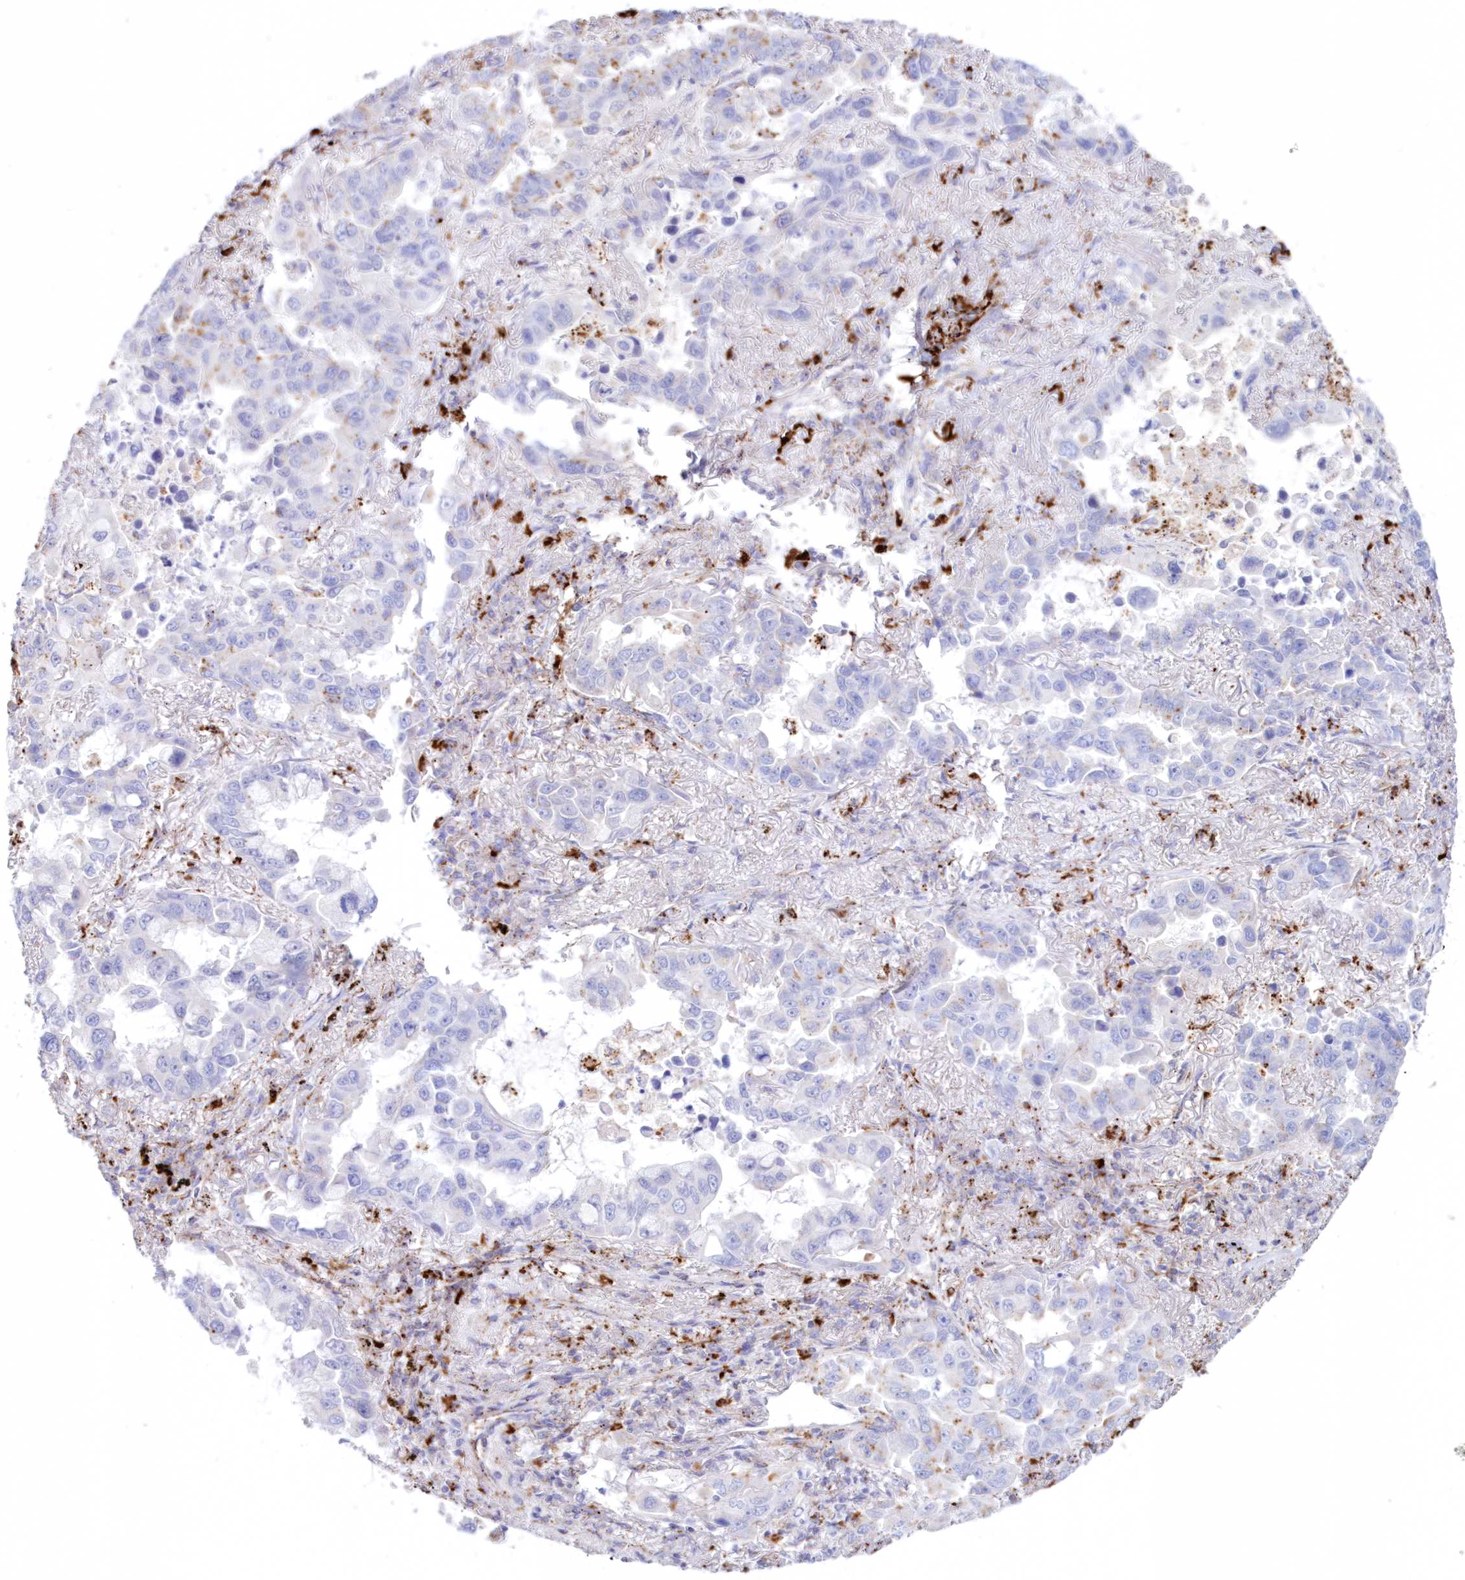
{"staining": {"intensity": "weak", "quantity": "<25%", "location": "cytoplasmic/membranous"}, "tissue": "lung cancer", "cell_type": "Tumor cells", "image_type": "cancer", "snomed": [{"axis": "morphology", "description": "Adenocarcinoma, NOS"}, {"axis": "topography", "description": "Lung"}], "caption": "Image shows no significant protein expression in tumor cells of adenocarcinoma (lung). (Immunohistochemistry (ihc), brightfield microscopy, high magnification).", "gene": "TPP1", "patient": {"sex": "male", "age": 64}}